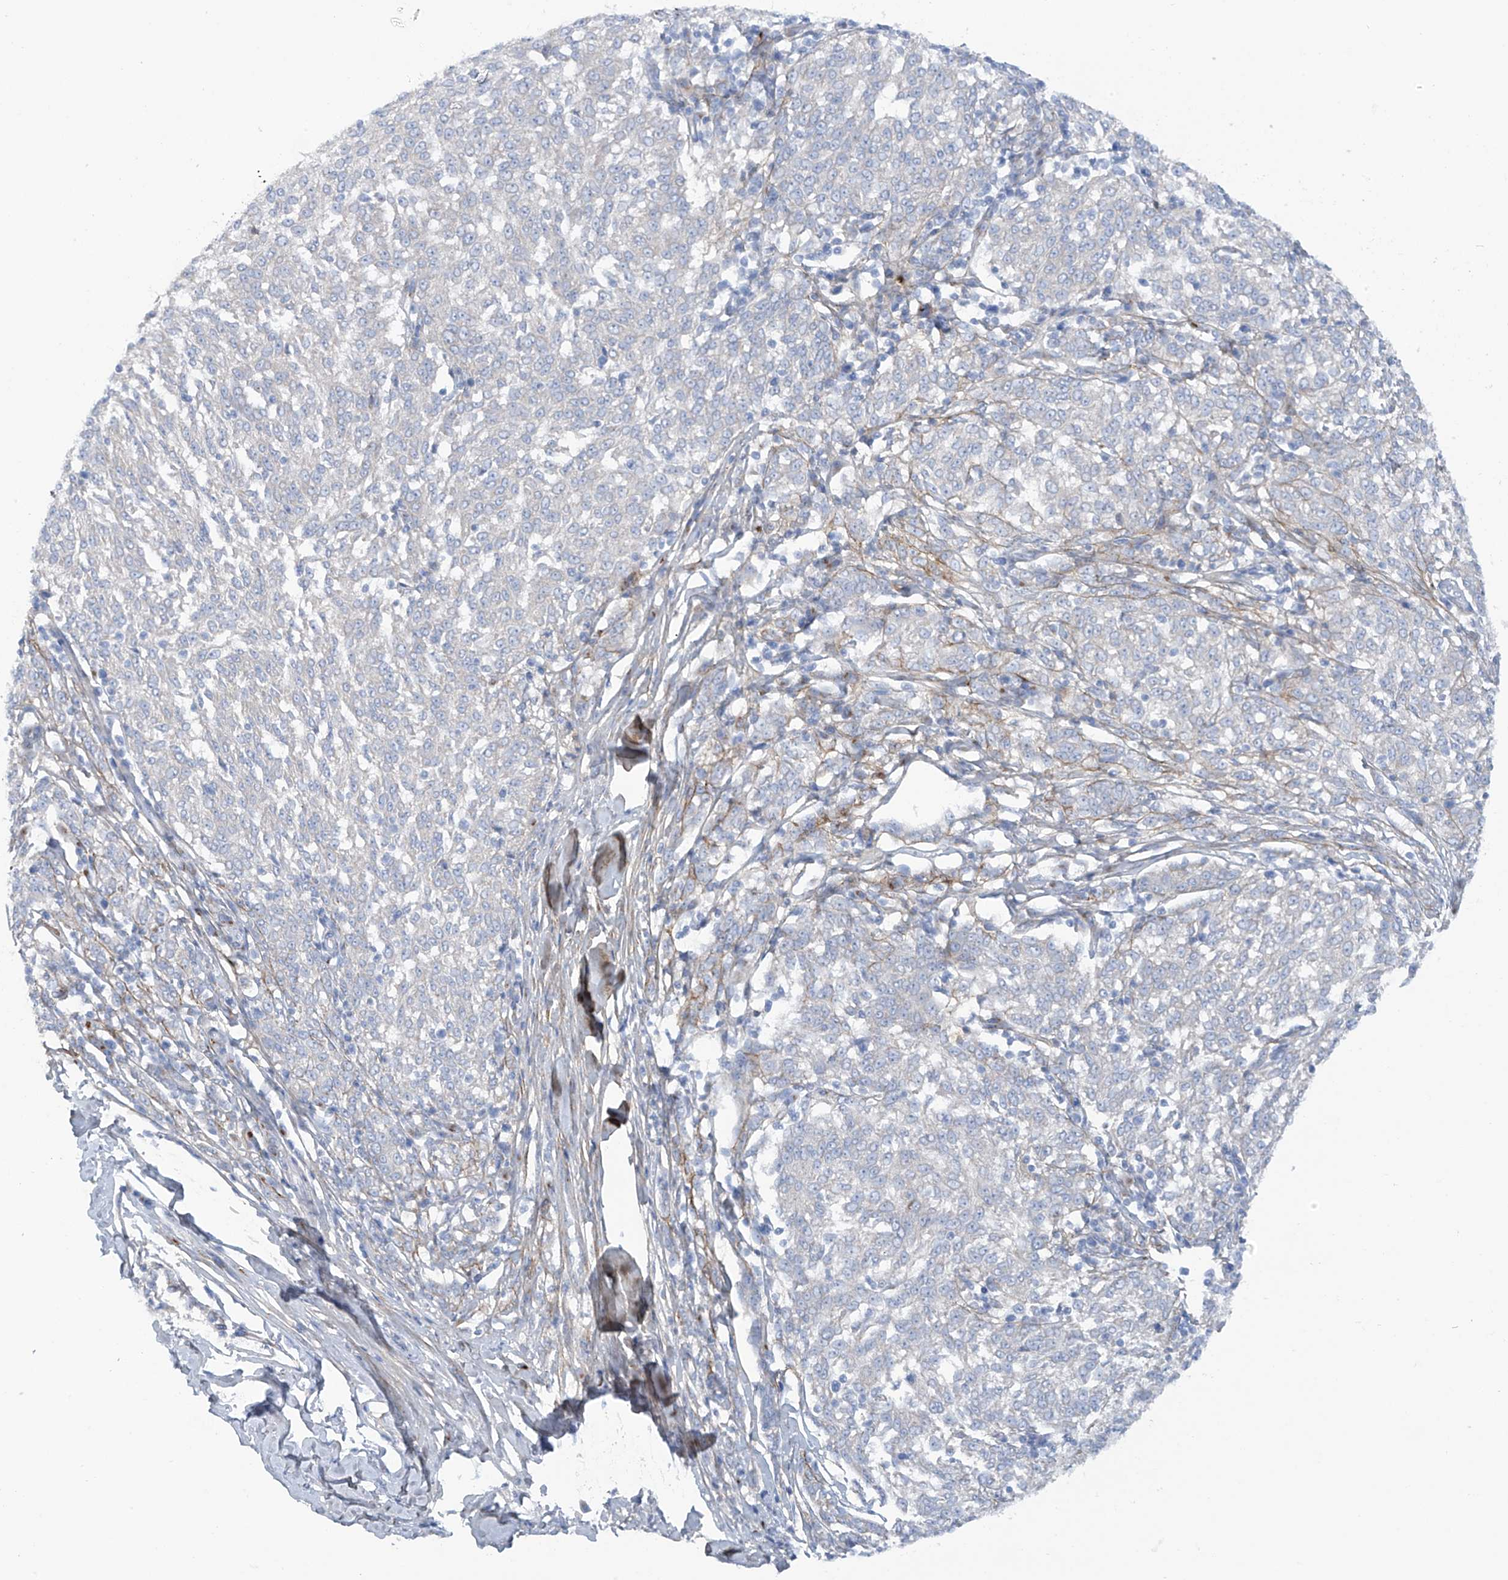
{"staining": {"intensity": "negative", "quantity": "none", "location": "none"}, "tissue": "melanoma", "cell_type": "Tumor cells", "image_type": "cancer", "snomed": [{"axis": "morphology", "description": "Malignant melanoma, NOS"}, {"axis": "topography", "description": "Skin"}], "caption": "A high-resolution micrograph shows IHC staining of melanoma, which shows no significant expression in tumor cells.", "gene": "TRMT2B", "patient": {"sex": "female", "age": 72}}